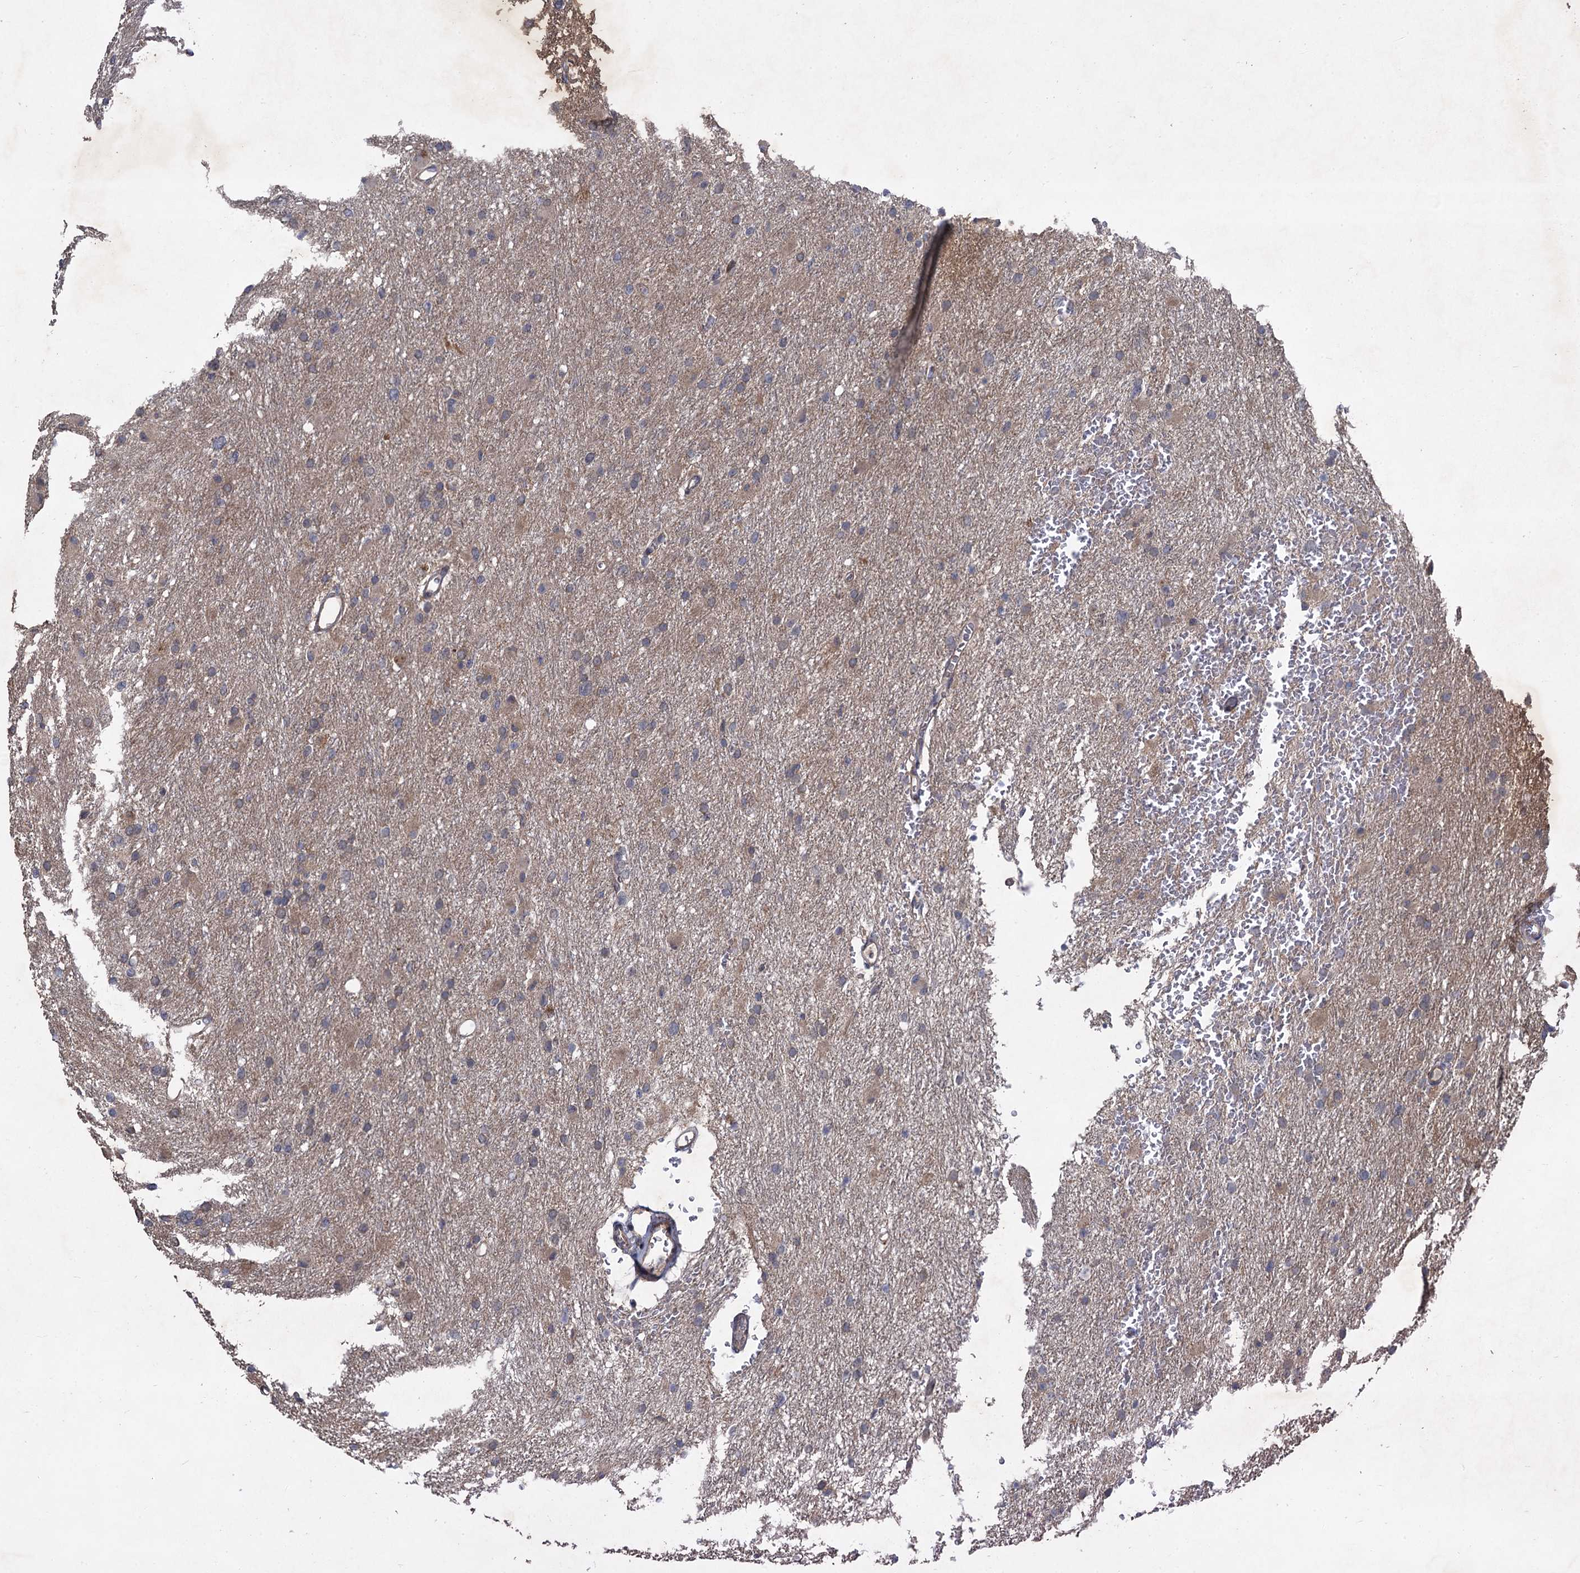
{"staining": {"intensity": "negative", "quantity": "none", "location": "none"}, "tissue": "glioma", "cell_type": "Tumor cells", "image_type": "cancer", "snomed": [{"axis": "morphology", "description": "Glioma, malignant, High grade"}, {"axis": "topography", "description": "Cerebral cortex"}], "caption": "Tumor cells are negative for protein expression in human glioma.", "gene": "NUDT22", "patient": {"sex": "female", "age": 36}}